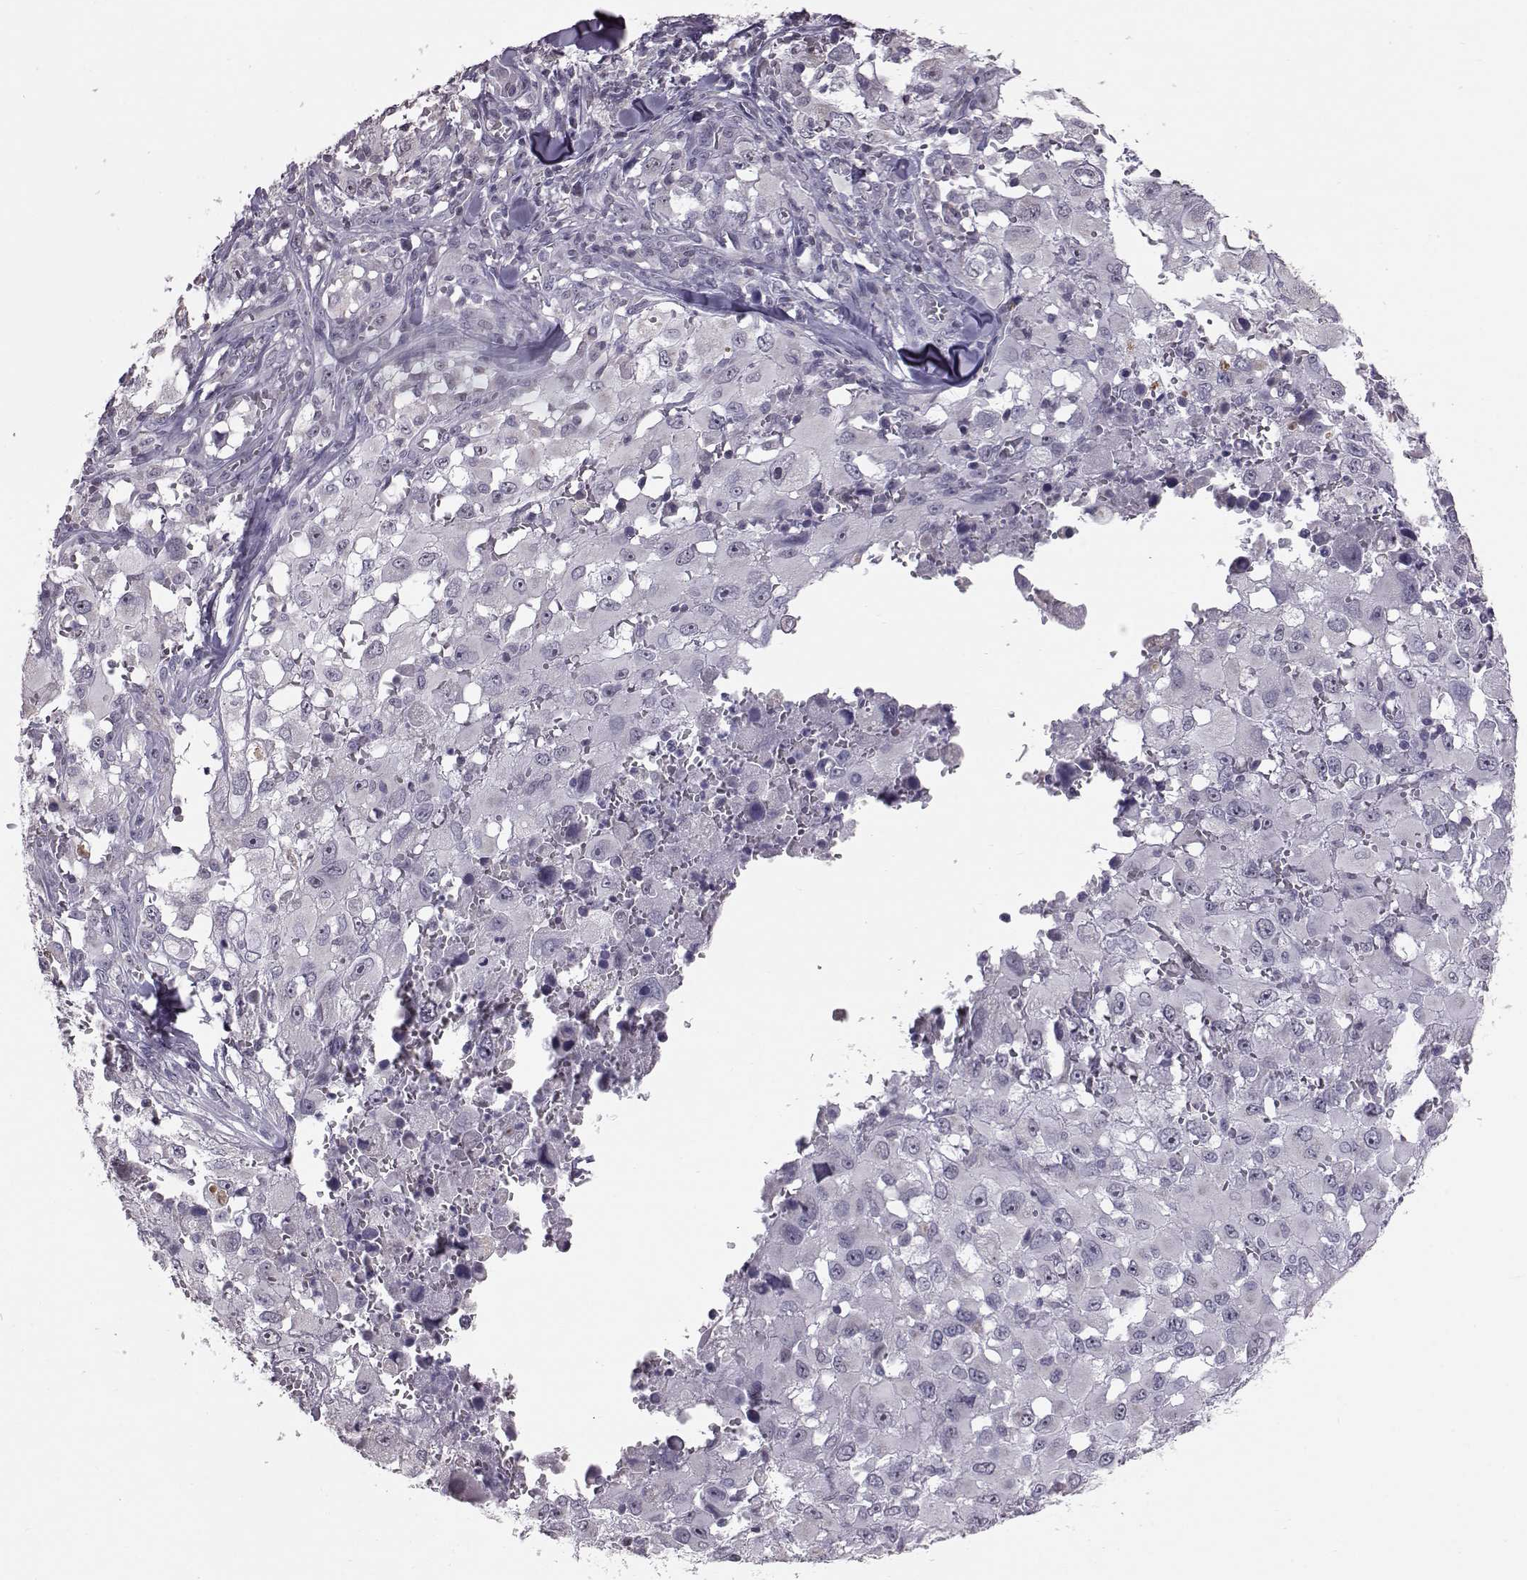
{"staining": {"intensity": "negative", "quantity": "none", "location": "none"}, "tissue": "melanoma", "cell_type": "Tumor cells", "image_type": "cancer", "snomed": [{"axis": "morphology", "description": "Malignant melanoma, Metastatic site"}, {"axis": "topography", "description": "Lymph node"}], "caption": "Malignant melanoma (metastatic site) was stained to show a protein in brown. There is no significant positivity in tumor cells. Brightfield microscopy of immunohistochemistry (IHC) stained with DAB (brown) and hematoxylin (blue), captured at high magnification.", "gene": "ALDH3A1", "patient": {"sex": "male", "age": 50}}